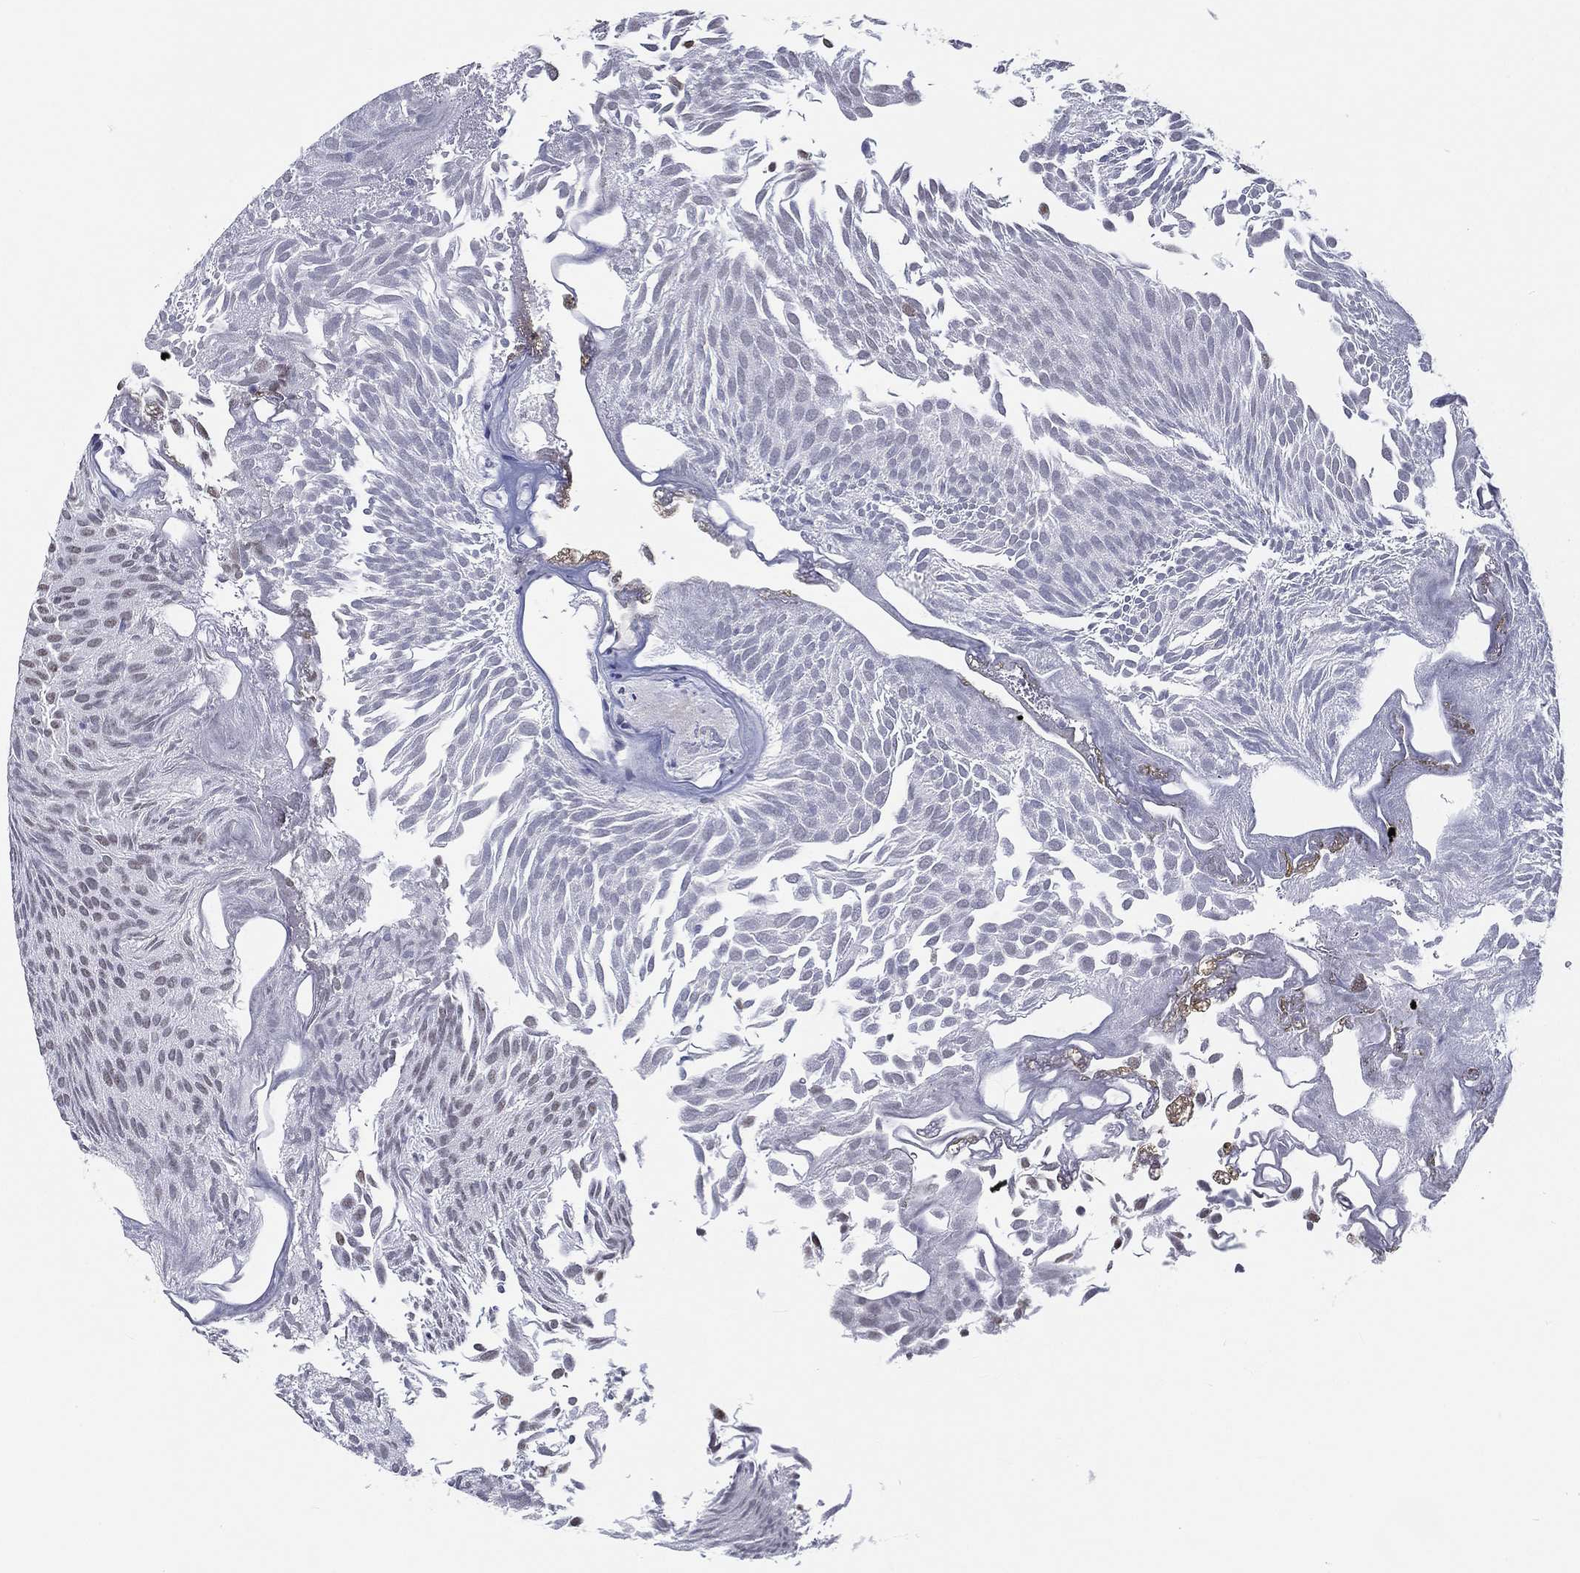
{"staining": {"intensity": "moderate", "quantity": "<25%", "location": "nuclear"}, "tissue": "urothelial cancer", "cell_type": "Tumor cells", "image_type": "cancer", "snomed": [{"axis": "morphology", "description": "Urothelial carcinoma, Low grade"}, {"axis": "topography", "description": "Urinary bladder"}], "caption": "Low-grade urothelial carcinoma tissue displays moderate nuclear positivity in about <25% of tumor cells", "gene": "CRYGD", "patient": {"sex": "male", "age": 52}}